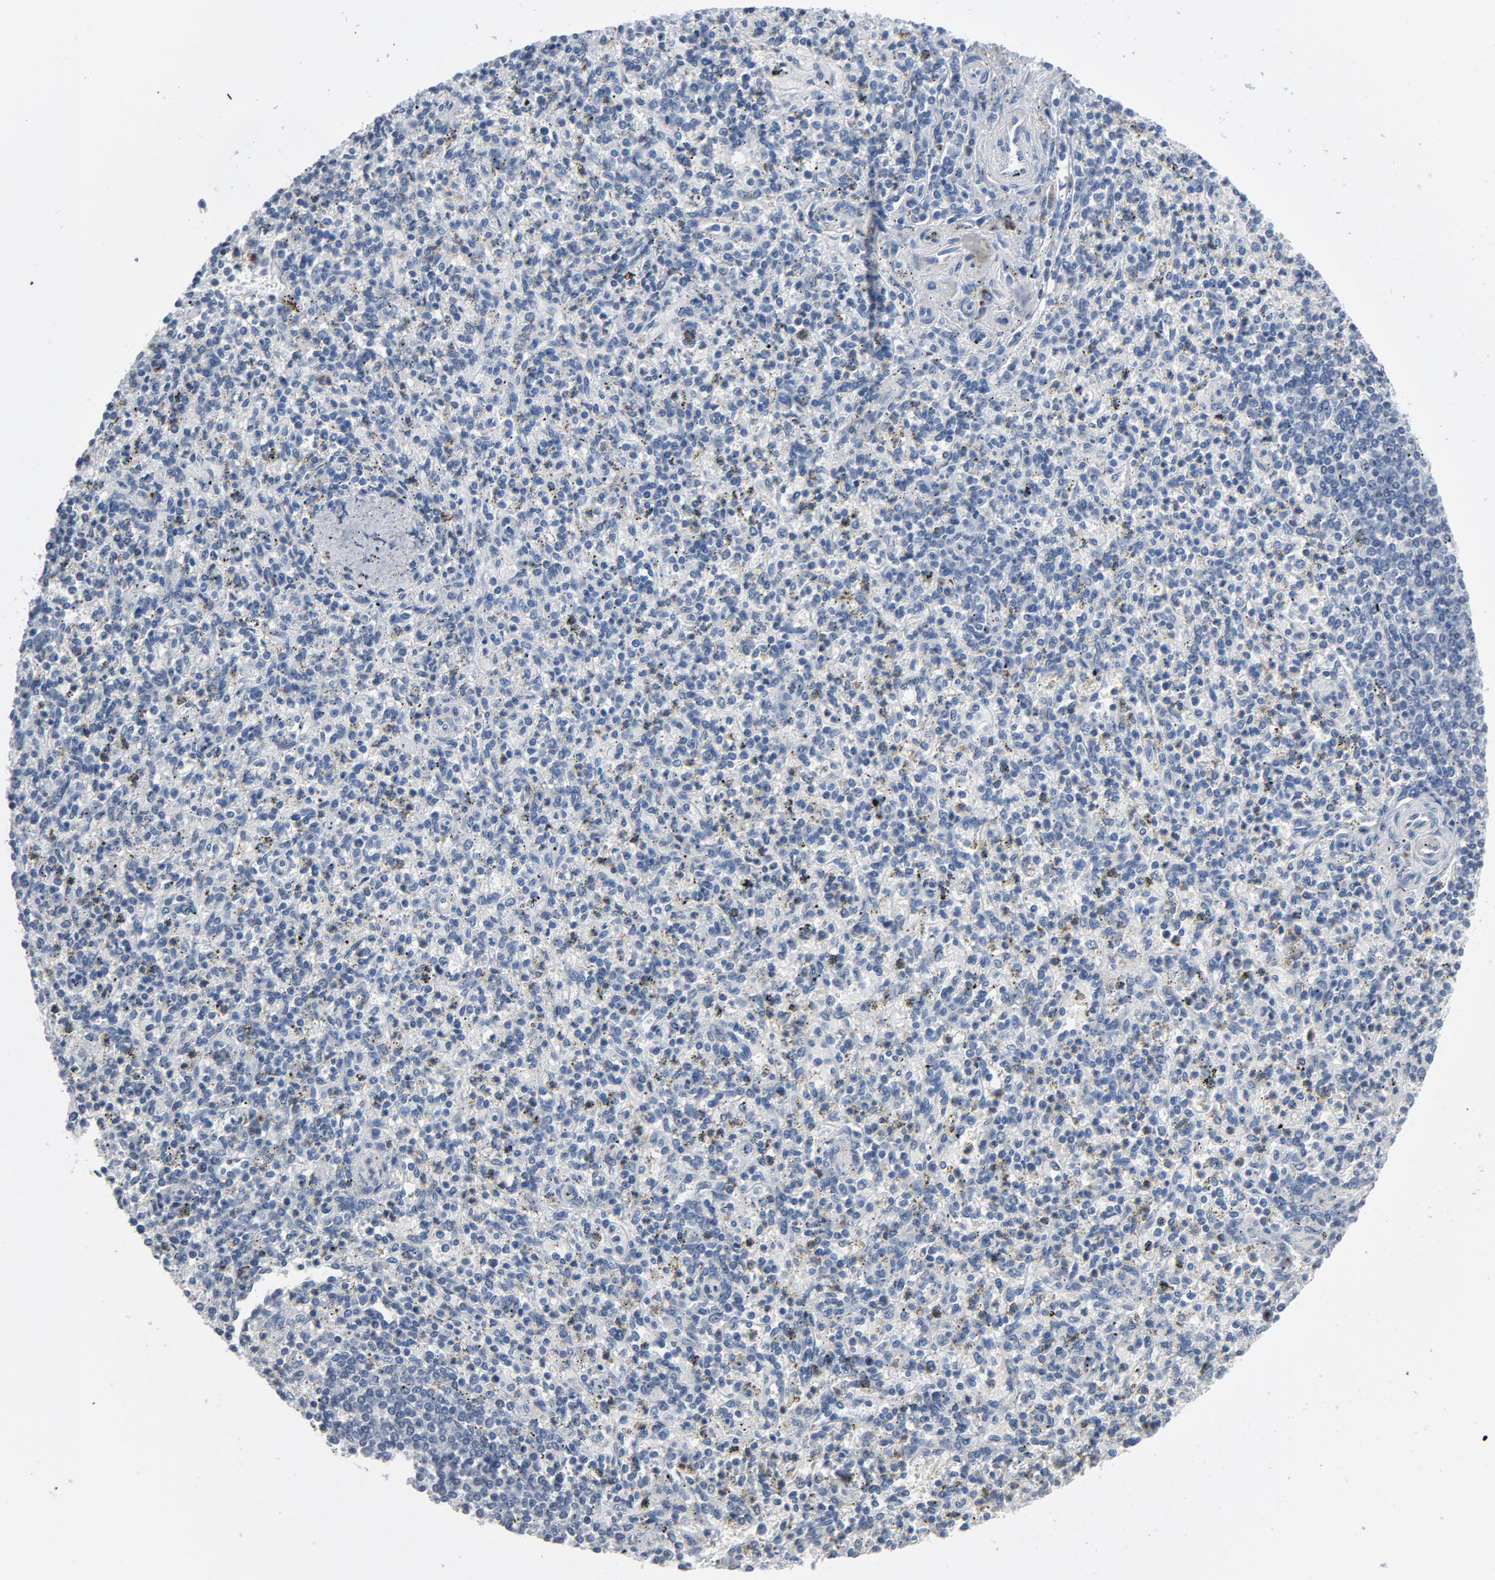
{"staining": {"intensity": "negative", "quantity": "none", "location": "none"}, "tissue": "spleen", "cell_type": "Cells in red pulp", "image_type": "normal", "snomed": [{"axis": "morphology", "description": "Normal tissue, NOS"}, {"axis": "topography", "description": "Spleen"}], "caption": "An IHC photomicrograph of normal spleen is shown. There is no staining in cells in red pulp of spleen.", "gene": "YIPF6", "patient": {"sex": "male", "age": 72}}